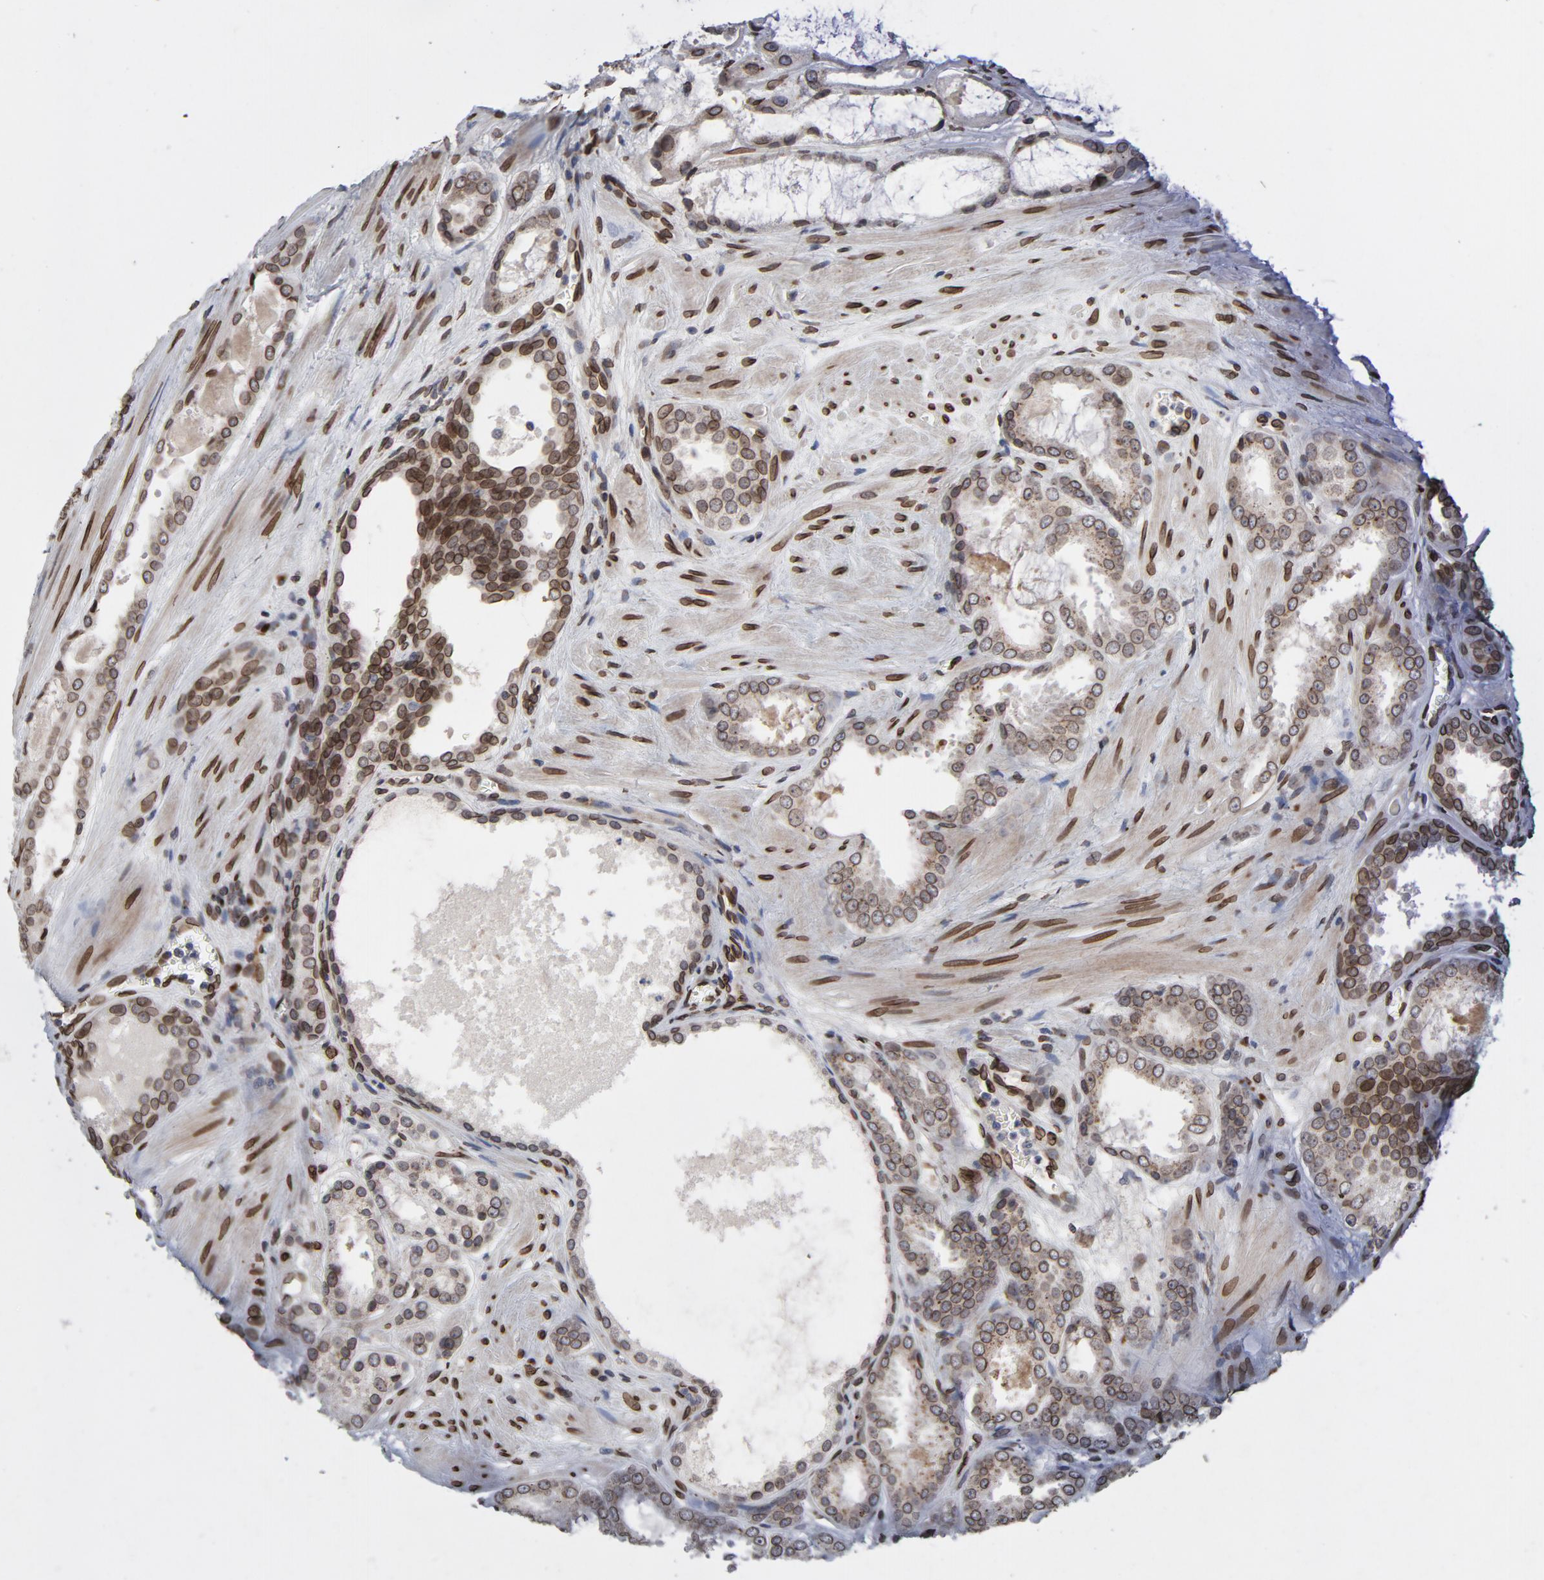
{"staining": {"intensity": "moderate", "quantity": ">75%", "location": "cytoplasmic/membranous,nuclear"}, "tissue": "prostate cancer", "cell_type": "Tumor cells", "image_type": "cancer", "snomed": [{"axis": "morphology", "description": "Adenocarcinoma, Low grade"}, {"axis": "topography", "description": "Prostate"}], "caption": "The histopathology image reveals immunohistochemical staining of prostate cancer (adenocarcinoma (low-grade)). There is moderate cytoplasmic/membranous and nuclear staining is identified in approximately >75% of tumor cells. (Stains: DAB (3,3'-diaminobenzidine) in brown, nuclei in blue, Microscopy: brightfield microscopy at high magnification).", "gene": "LMNA", "patient": {"sex": "male", "age": 57}}